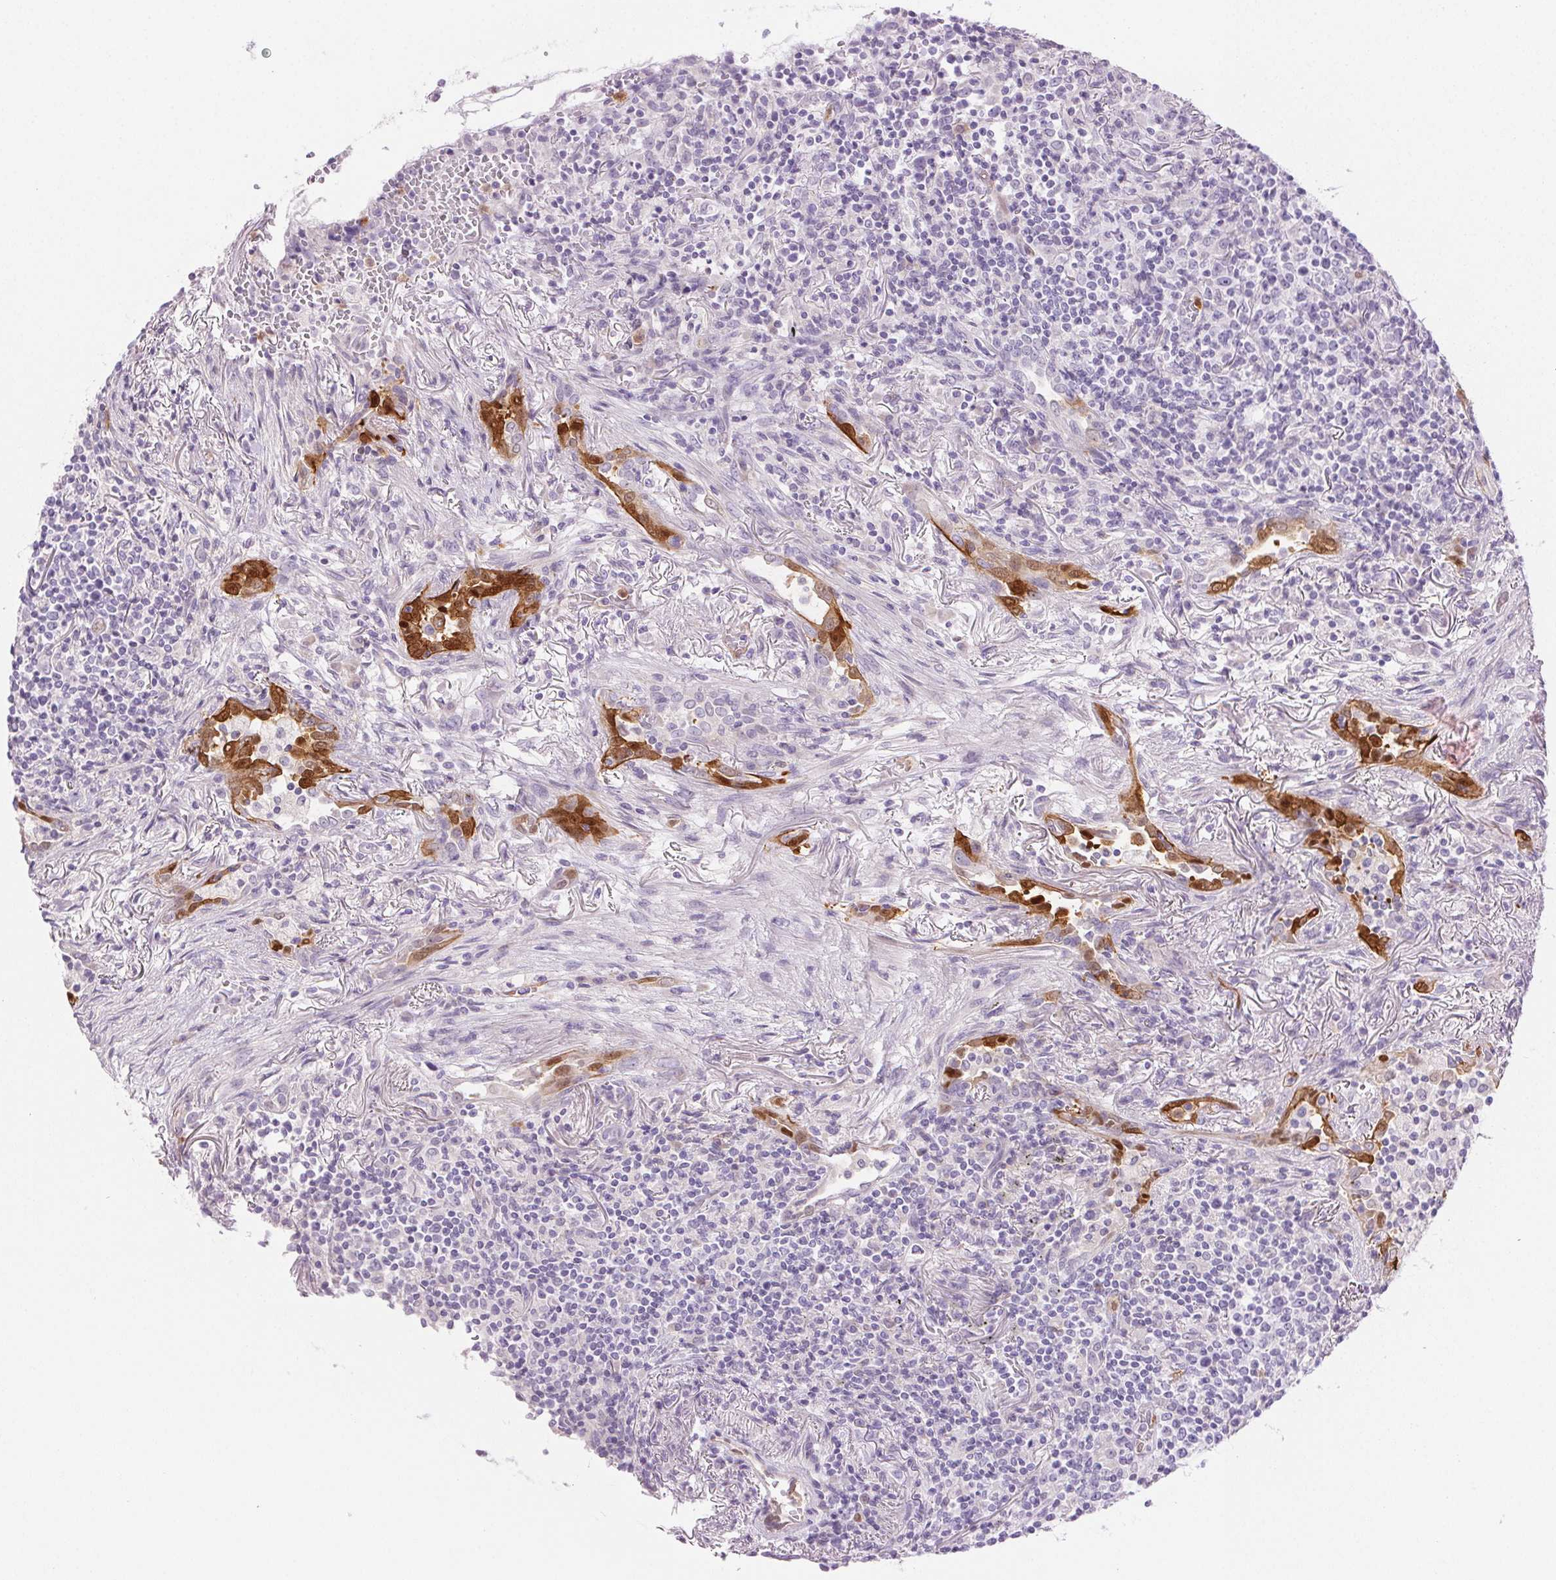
{"staining": {"intensity": "negative", "quantity": "none", "location": "none"}, "tissue": "lymphoma", "cell_type": "Tumor cells", "image_type": "cancer", "snomed": [{"axis": "morphology", "description": "Malignant lymphoma, non-Hodgkin's type, High grade"}, {"axis": "topography", "description": "Lung"}], "caption": "Immunohistochemical staining of human lymphoma exhibits no significant expression in tumor cells.", "gene": "TMEM45A", "patient": {"sex": "male", "age": 79}}